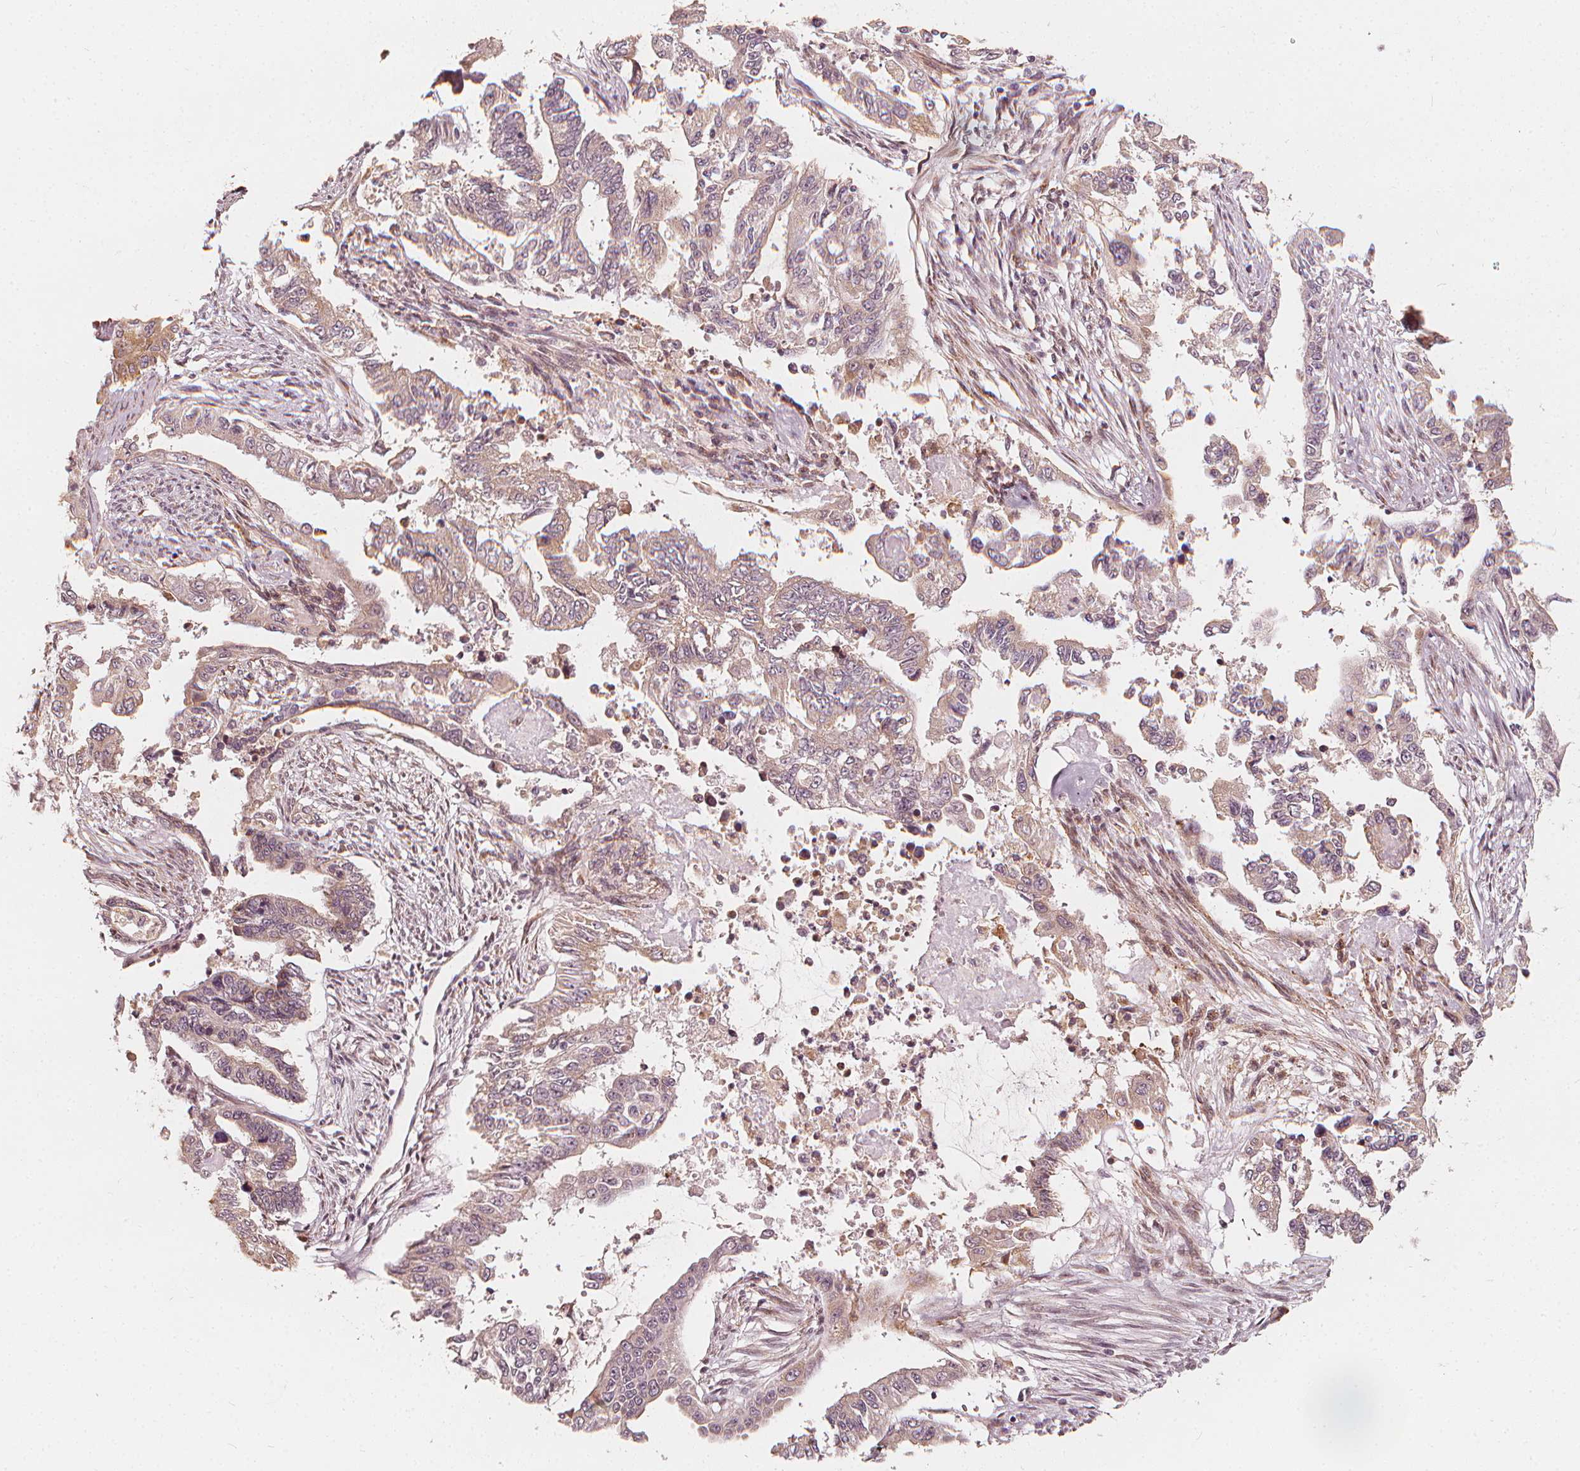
{"staining": {"intensity": "negative", "quantity": "none", "location": "none"}, "tissue": "endometrial cancer", "cell_type": "Tumor cells", "image_type": "cancer", "snomed": [{"axis": "morphology", "description": "Adenocarcinoma, NOS"}, {"axis": "topography", "description": "Uterus"}], "caption": "Immunohistochemistry image of neoplastic tissue: human endometrial adenocarcinoma stained with DAB demonstrates no significant protein positivity in tumor cells.", "gene": "NPC1L1", "patient": {"sex": "female", "age": 59}}